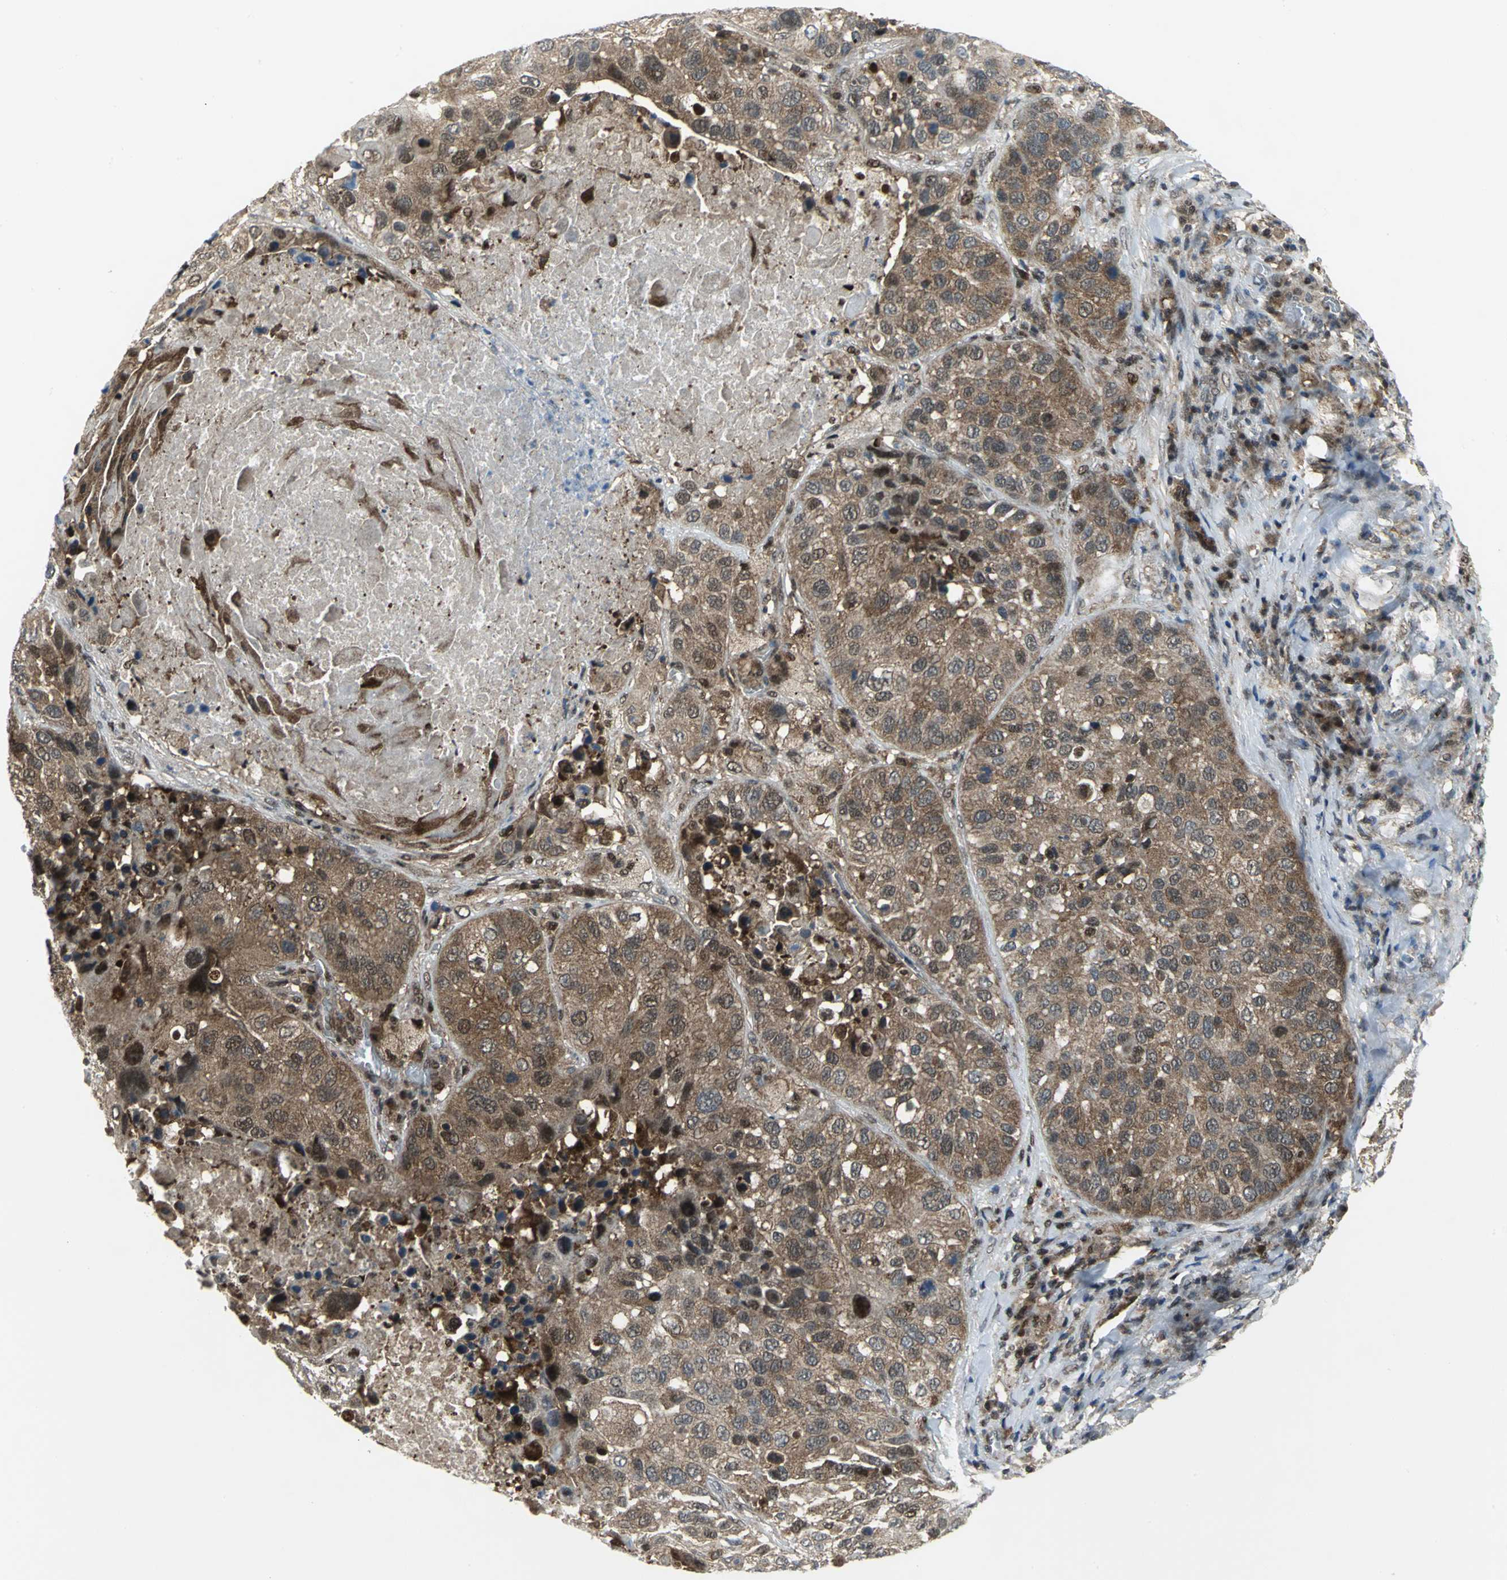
{"staining": {"intensity": "moderate", "quantity": ">75%", "location": "nuclear"}, "tissue": "lung cancer", "cell_type": "Tumor cells", "image_type": "cancer", "snomed": [{"axis": "morphology", "description": "Squamous cell carcinoma, NOS"}, {"axis": "topography", "description": "Lung"}], "caption": "Tumor cells show medium levels of moderate nuclear staining in approximately >75% of cells in human lung cancer.", "gene": "PSMA4", "patient": {"sex": "male", "age": 57}}